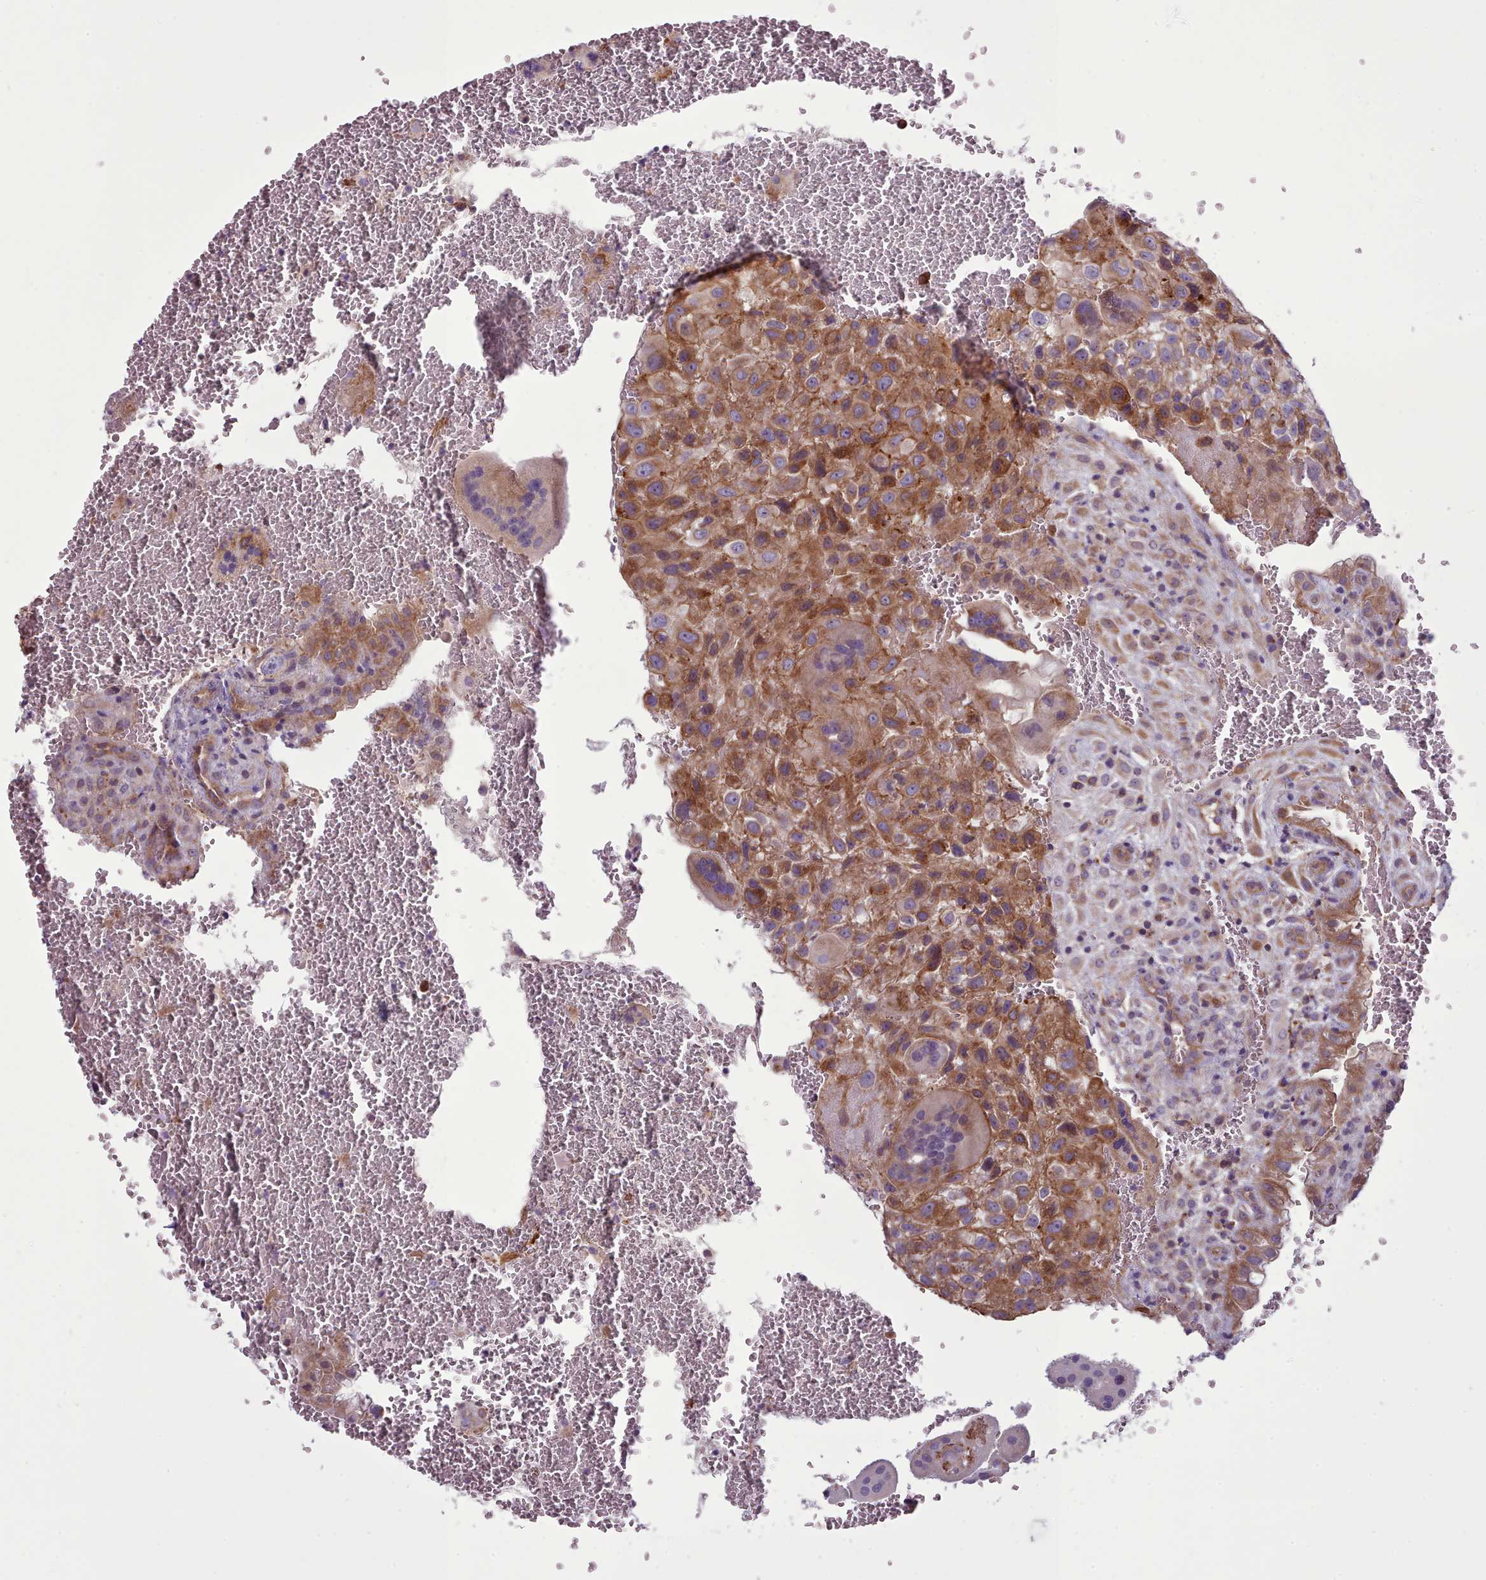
{"staining": {"intensity": "moderate", "quantity": ">75%", "location": "cytoplasmic/membranous"}, "tissue": "placenta", "cell_type": "Decidual cells", "image_type": "normal", "snomed": [{"axis": "morphology", "description": "Normal tissue, NOS"}, {"axis": "topography", "description": "Placenta"}], "caption": "A medium amount of moderate cytoplasmic/membranous staining is identified in approximately >75% of decidual cells in normal placenta. (brown staining indicates protein expression, while blue staining denotes nuclei).", "gene": "TENT4B", "patient": {"sex": "female", "age": 35}}